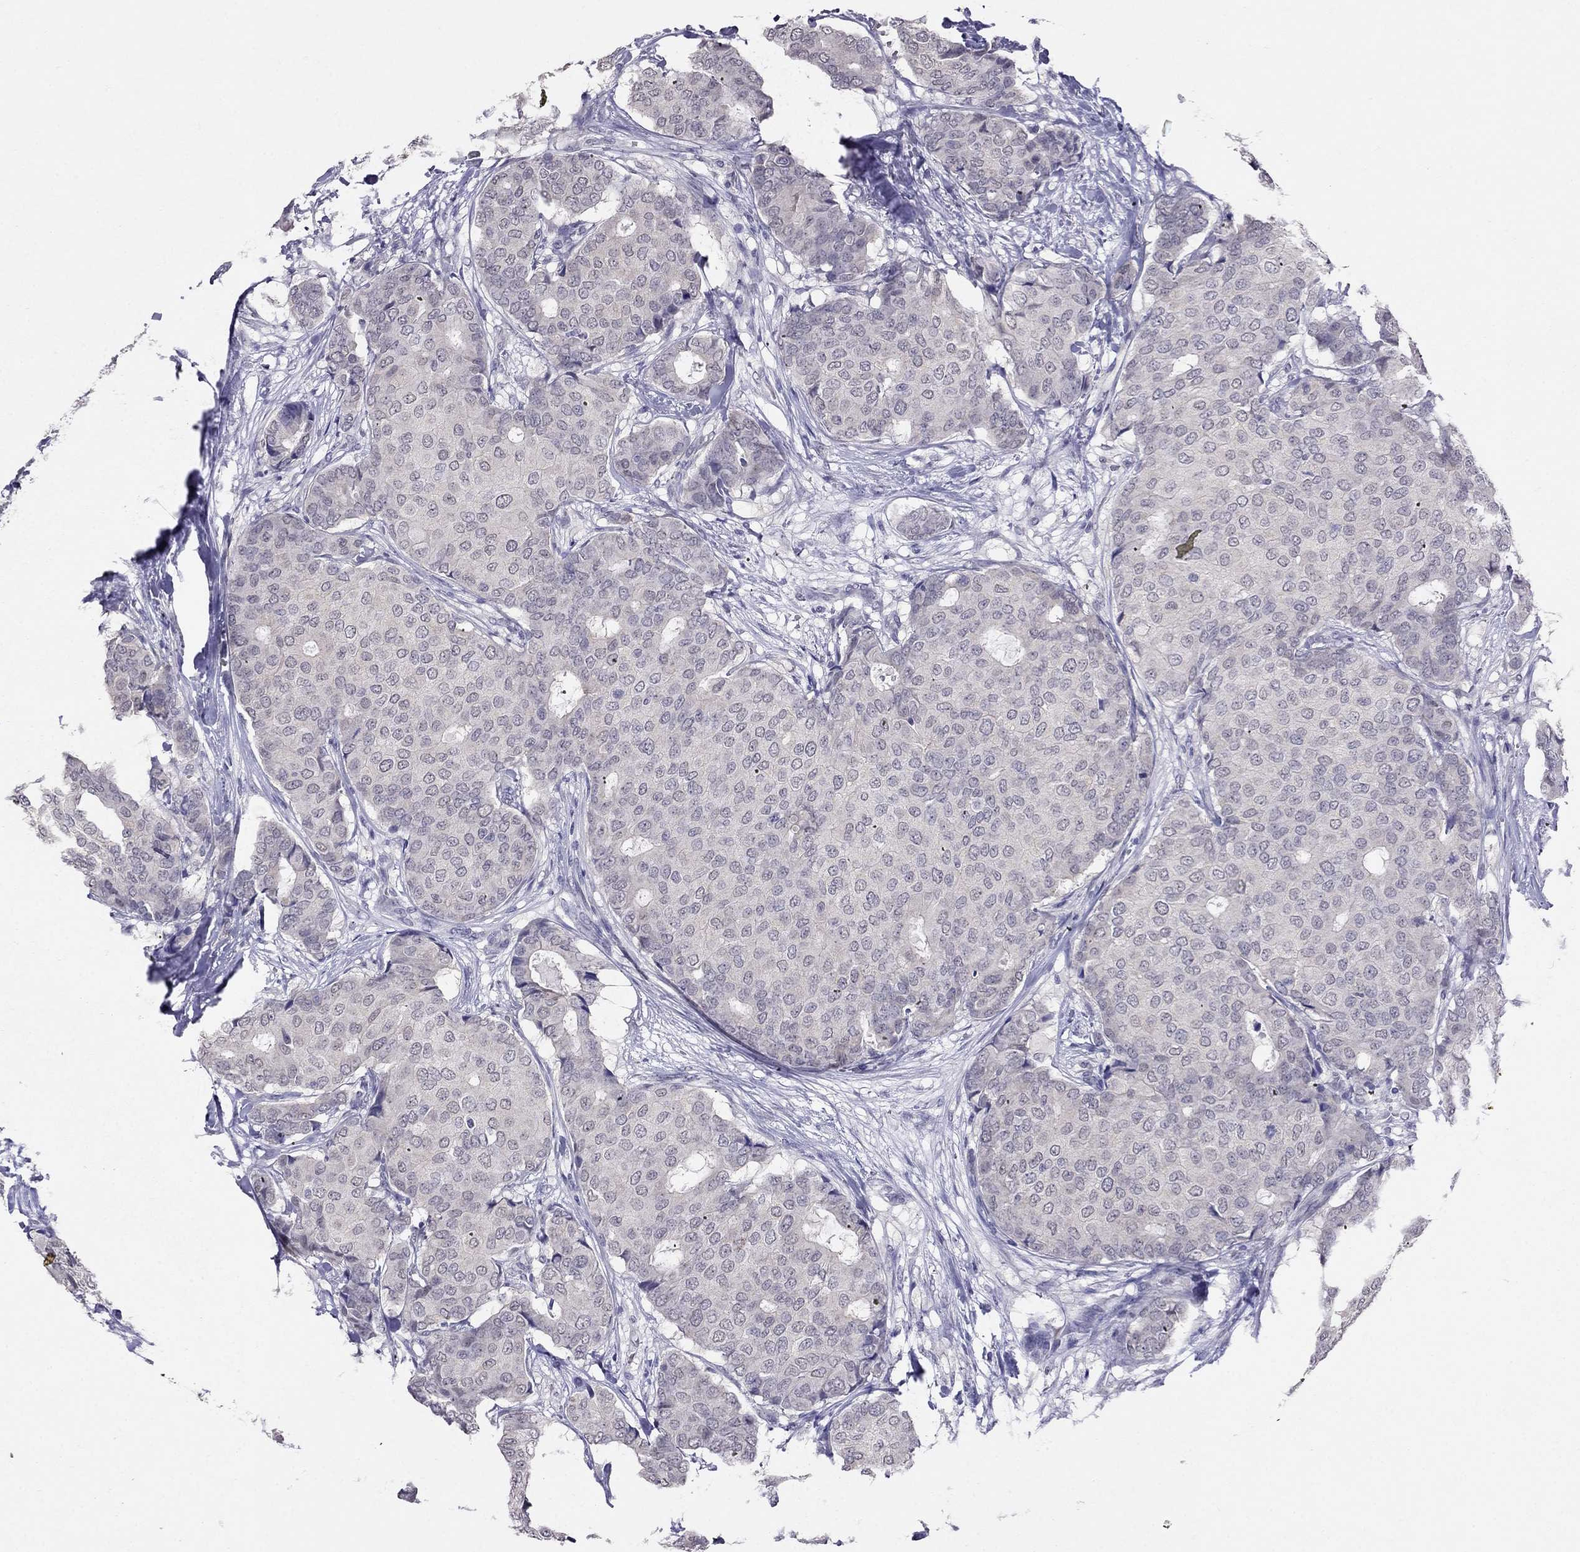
{"staining": {"intensity": "negative", "quantity": "none", "location": "none"}, "tissue": "breast cancer", "cell_type": "Tumor cells", "image_type": "cancer", "snomed": [{"axis": "morphology", "description": "Duct carcinoma"}, {"axis": "topography", "description": "Breast"}], "caption": "A high-resolution image shows immunohistochemistry (IHC) staining of breast cancer (infiltrating ductal carcinoma), which shows no significant positivity in tumor cells.", "gene": "MYO3B", "patient": {"sex": "female", "age": 75}}